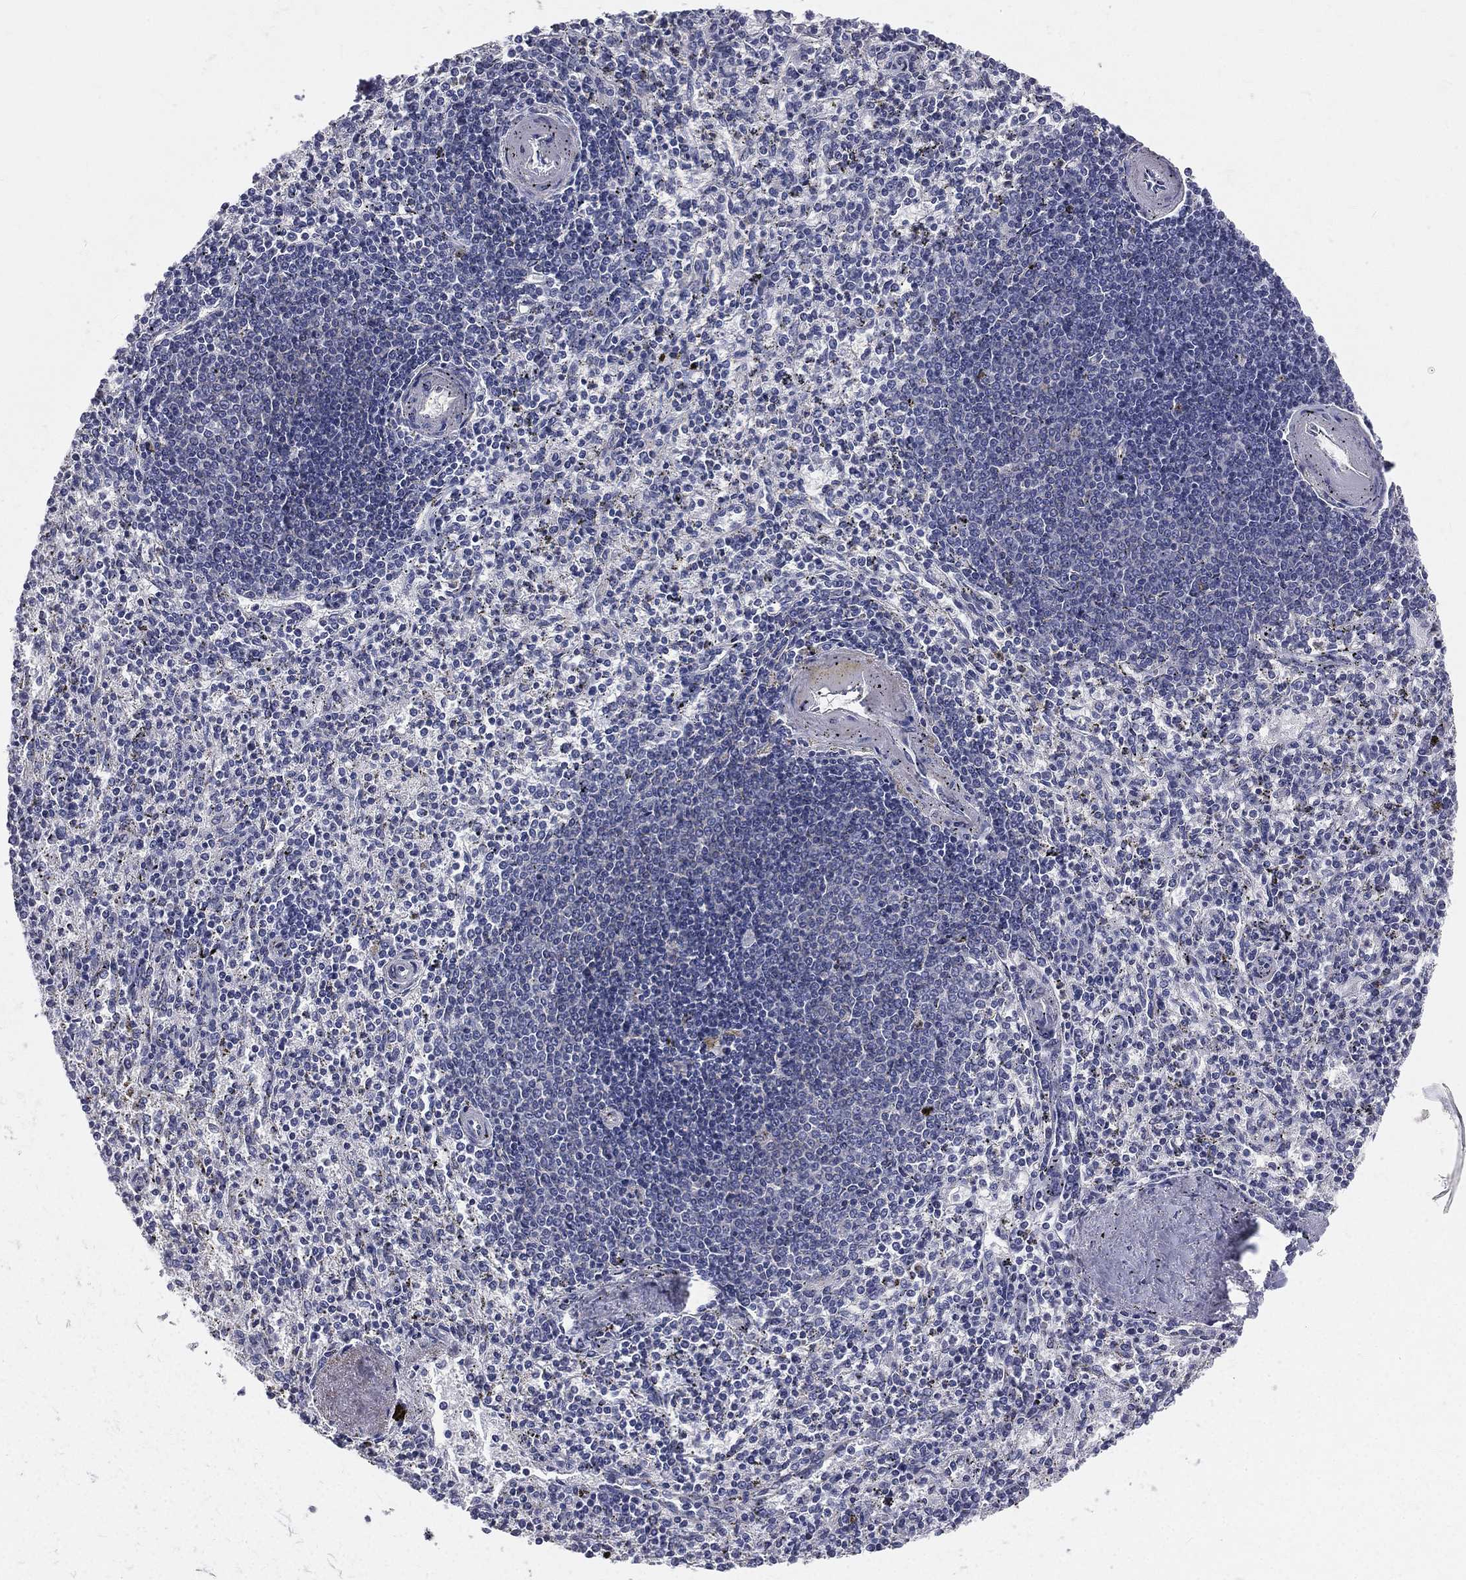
{"staining": {"intensity": "negative", "quantity": "none", "location": "none"}, "tissue": "spleen", "cell_type": "Cells in red pulp", "image_type": "normal", "snomed": [{"axis": "morphology", "description": "Normal tissue, NOS"}, {"axis": "topography", "description": "Spleen"}], "caption": "This is an immunohistochemistry micrograph of benign spleen. There is no staining in cells in red pulp.", "gene": "MUC13", "patient": {"sex": "female", "age": 37}}